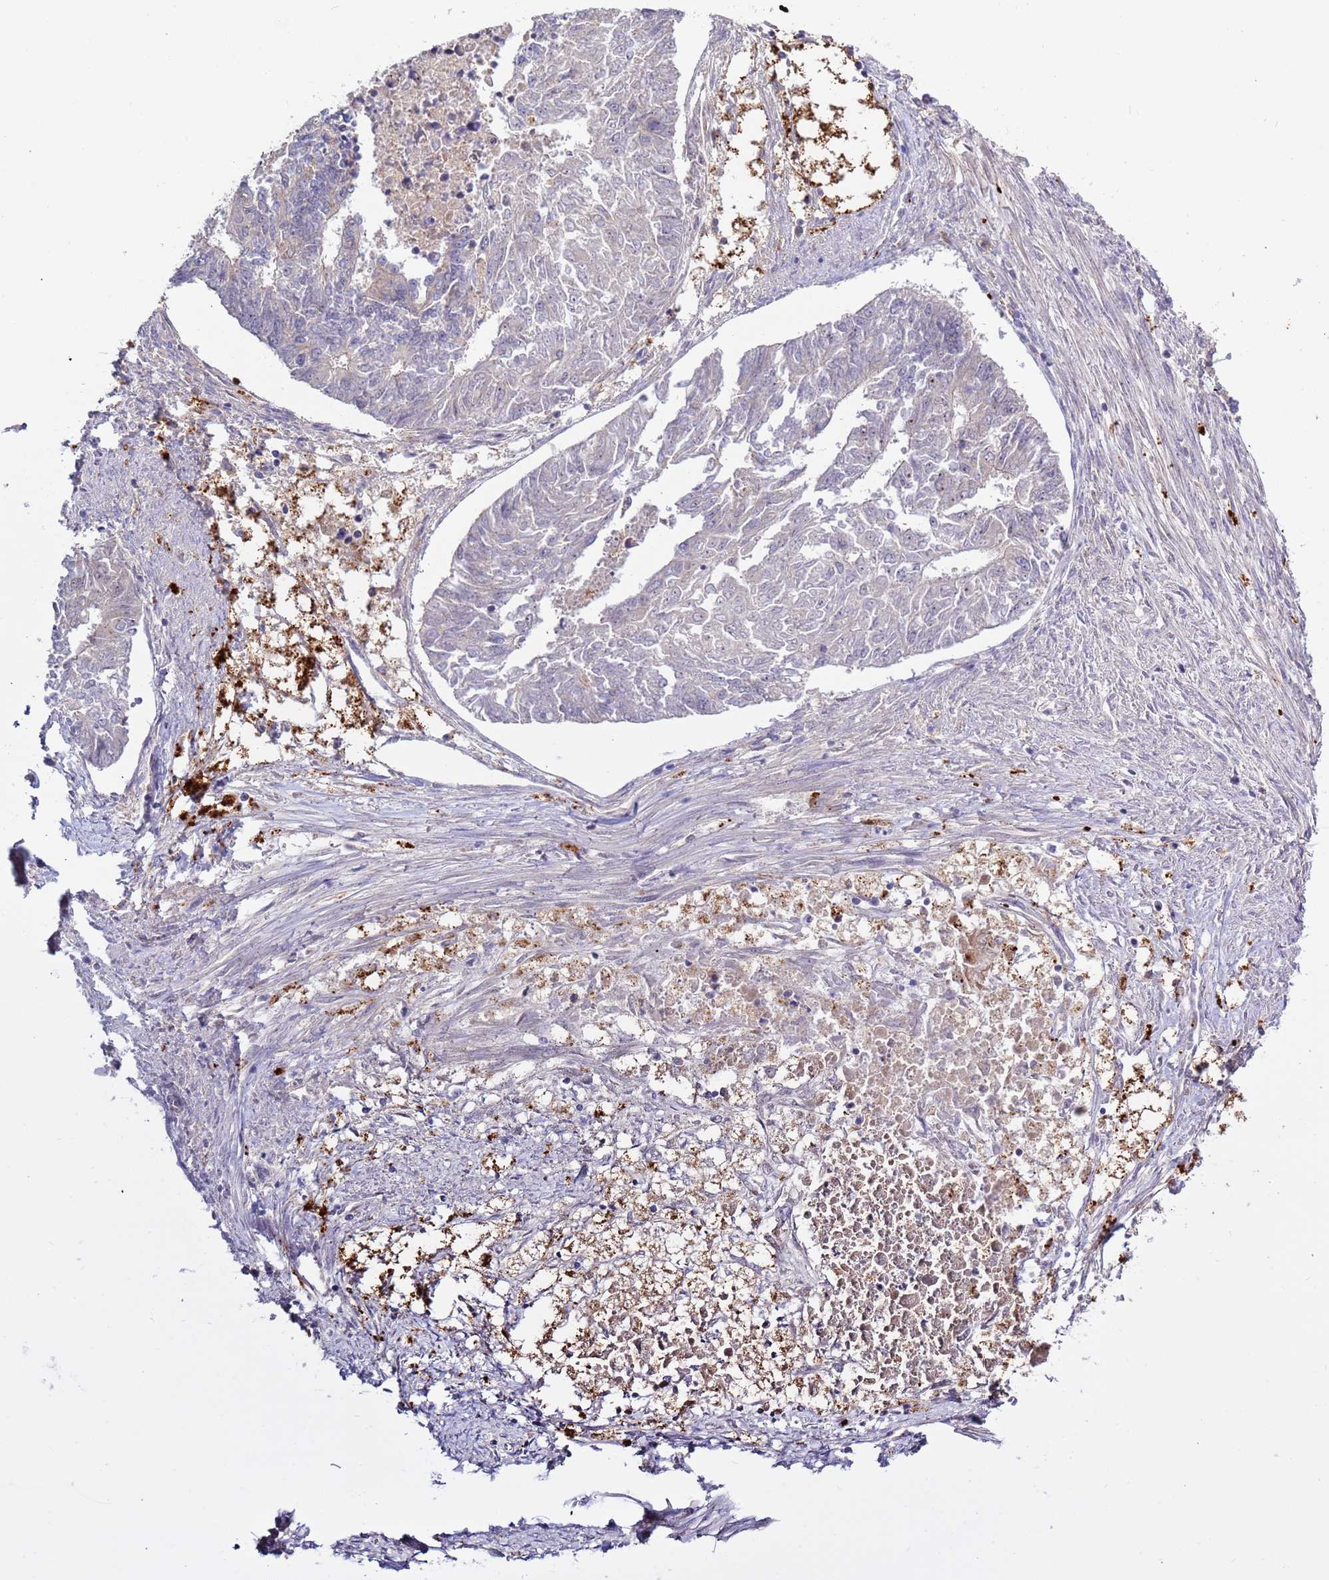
{"staining": {"intensity": "negative", "quantity": "none", "location": "none"}, "tissue": "endometrial cancer", "cell_type": "Tumor cells", "image_type": "cancer", "snomed": [{"axis": "morphology", "description": "Adenocarcinoma, NOS"}, {"axis": "topography", "description": "Endometrium"}], "caption": "An immunohistochemistry image of endometrial cancer is shown. There is no staining in tumor cells of endometrial cancer. The staining is performed using DAB (3,3'-diaminobenzidine) brown chromogen with nuclei counter-stained in using hematoxylin.", "gene": "VPS36", "patient": {"sex": "female", "age": 32}}